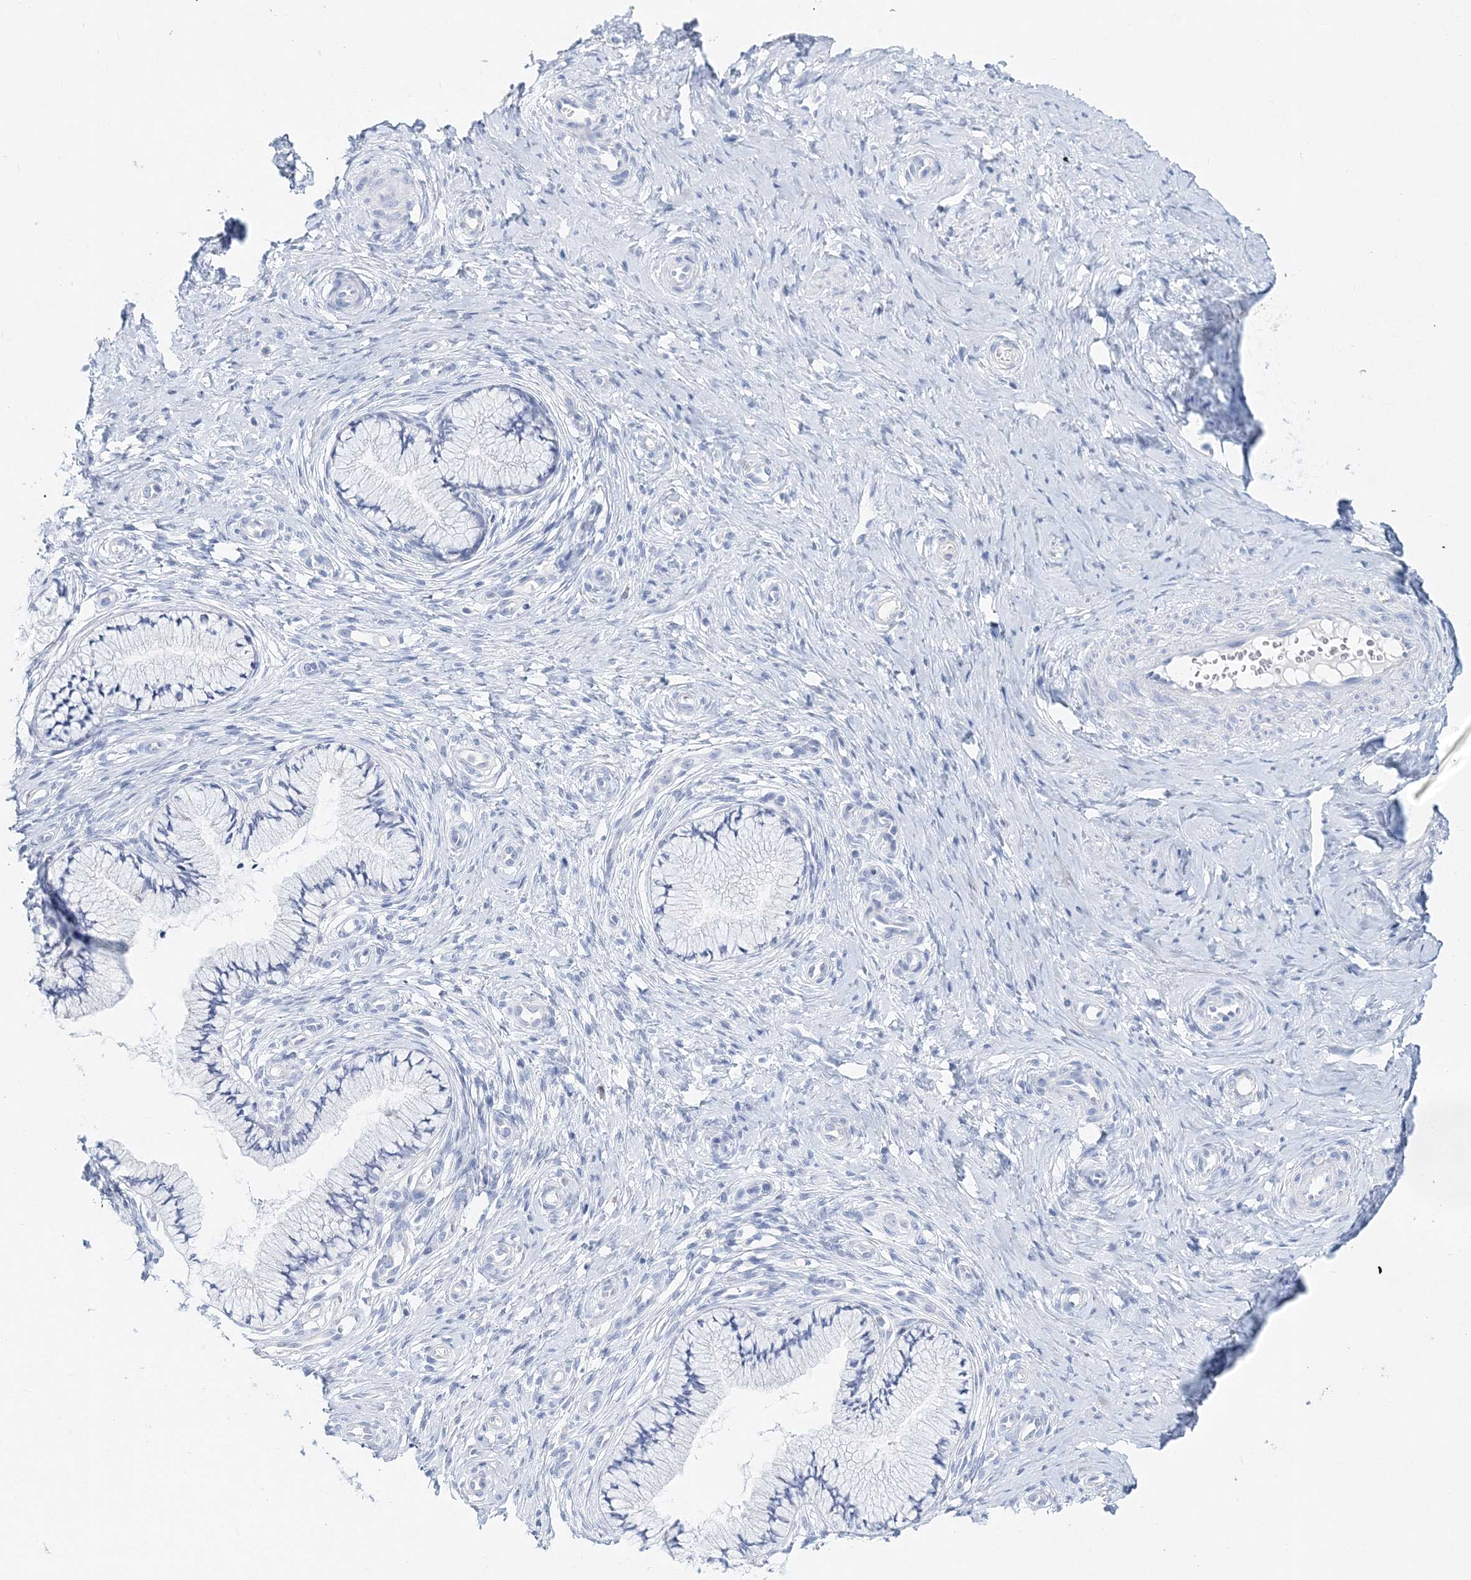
{"staining": {"intensity": "negative", "quantity": "none", "location": "none"}, "tissue": "cervix", "cell_type": "Glandular cells", "image_type": "normal", "snomed": [{"axis": "morphology", "description": "Normal tissue, NOS"}, {"axis": "topography", "description": "Cervix"}], "caption": "DAB (3,3'-diaminobenzidine) immunohistochemical staining of benign cervix exhibits no significant expression in glandular cells.", "gene": "MYOZ2", "patient": {"sex": "female", "age": 36}}